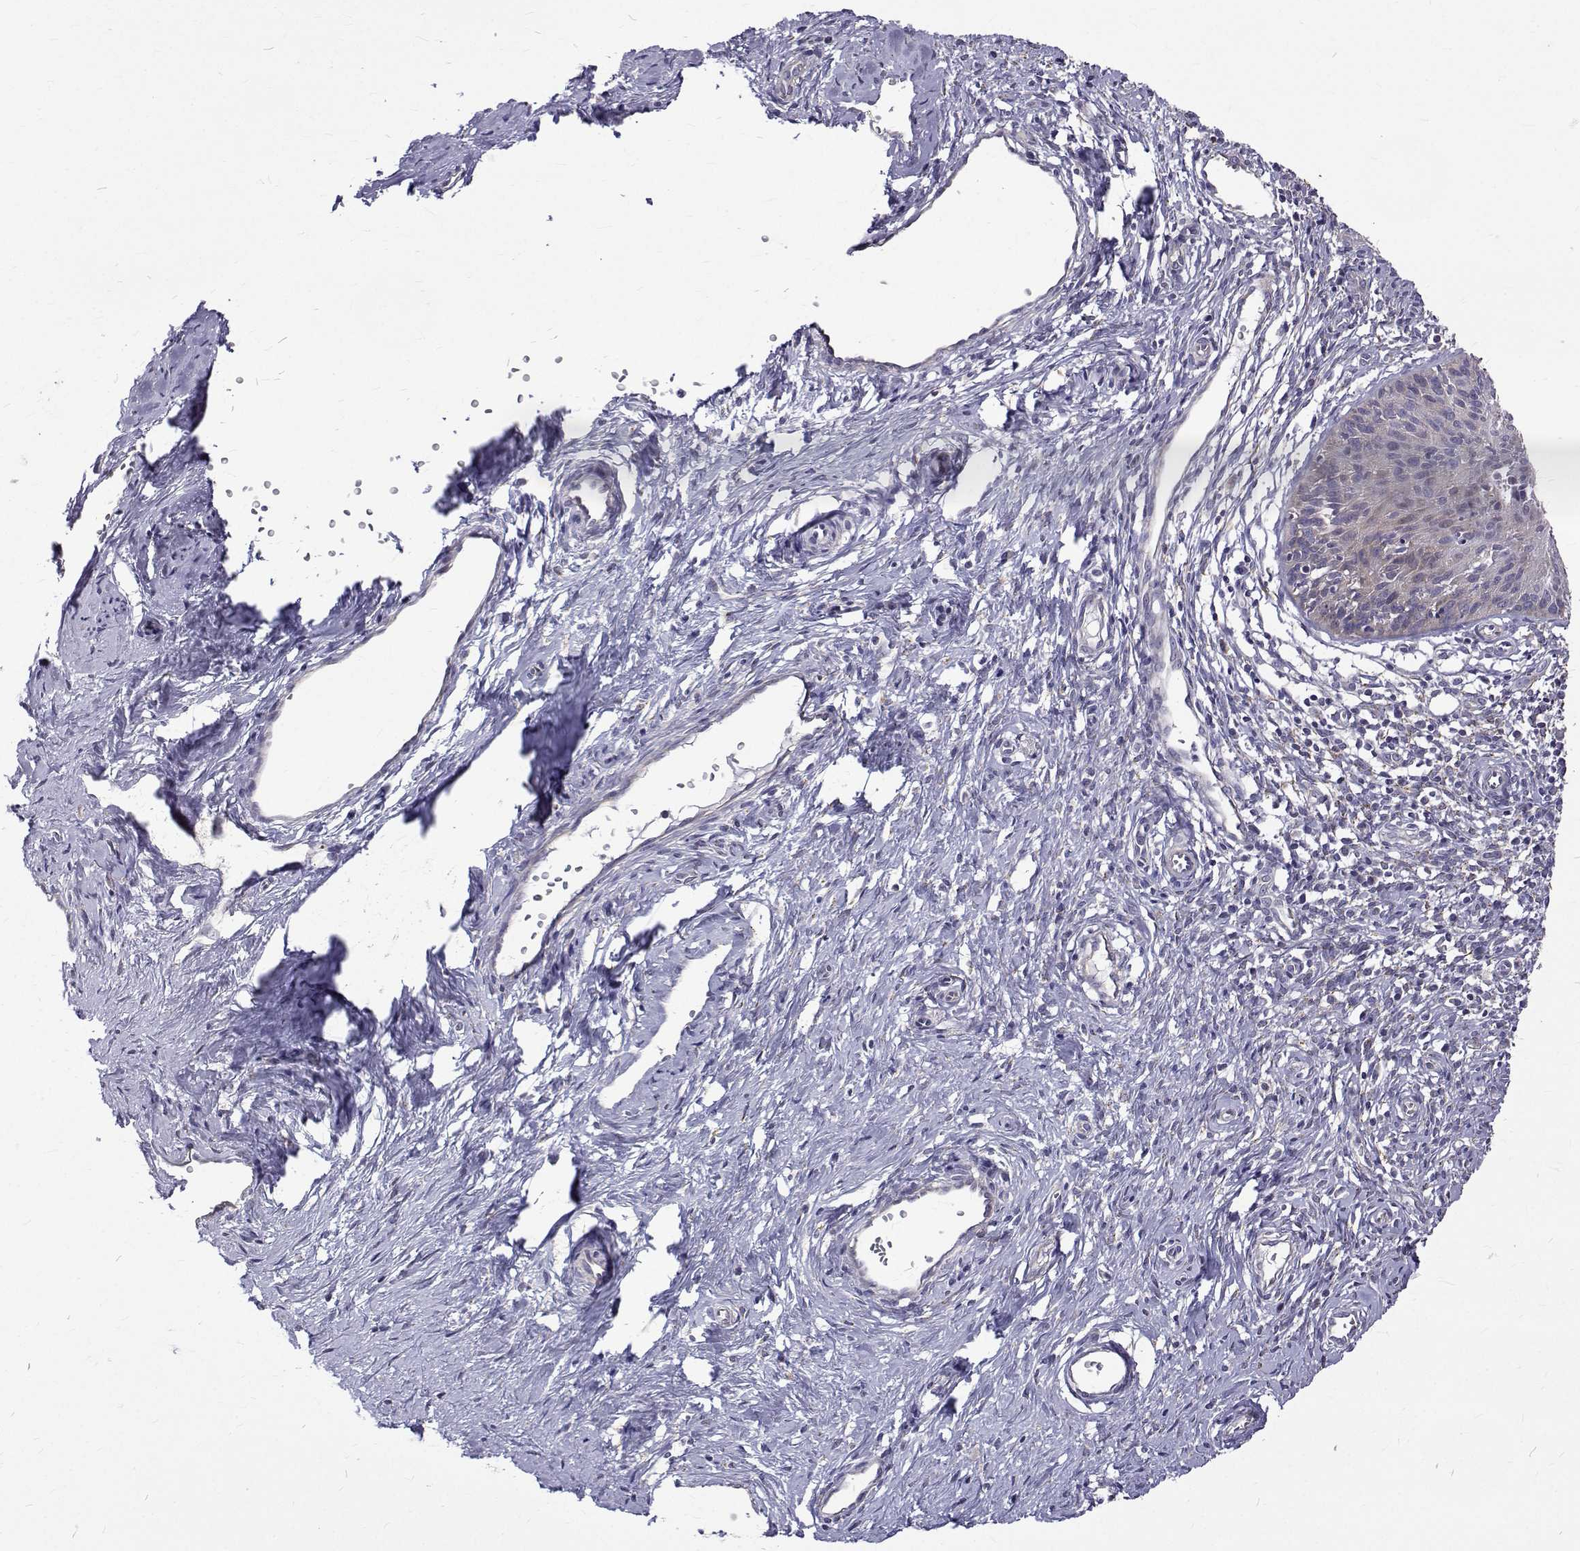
{"staining": {"intensity": "negative", "quantity": "none", "location": "none"}, "tissue": "cervical cancer", "cell_type": "Tumor cells", "image_type": "cancer", "snomed": [{"axis": "morphology", "description": "Squamous cell carcinoma, NOS"}, {"axis": "topography", "description": "Cervix"}], "caption": "A high-resolution photomicrograph shows immunohistochemistry (IHC) staining of squamous cell carcinoma (cervical), which displays no significant expression in tumor cells.", "gene": "PADI1", "patient": {"sex": "female", "age": 52}}